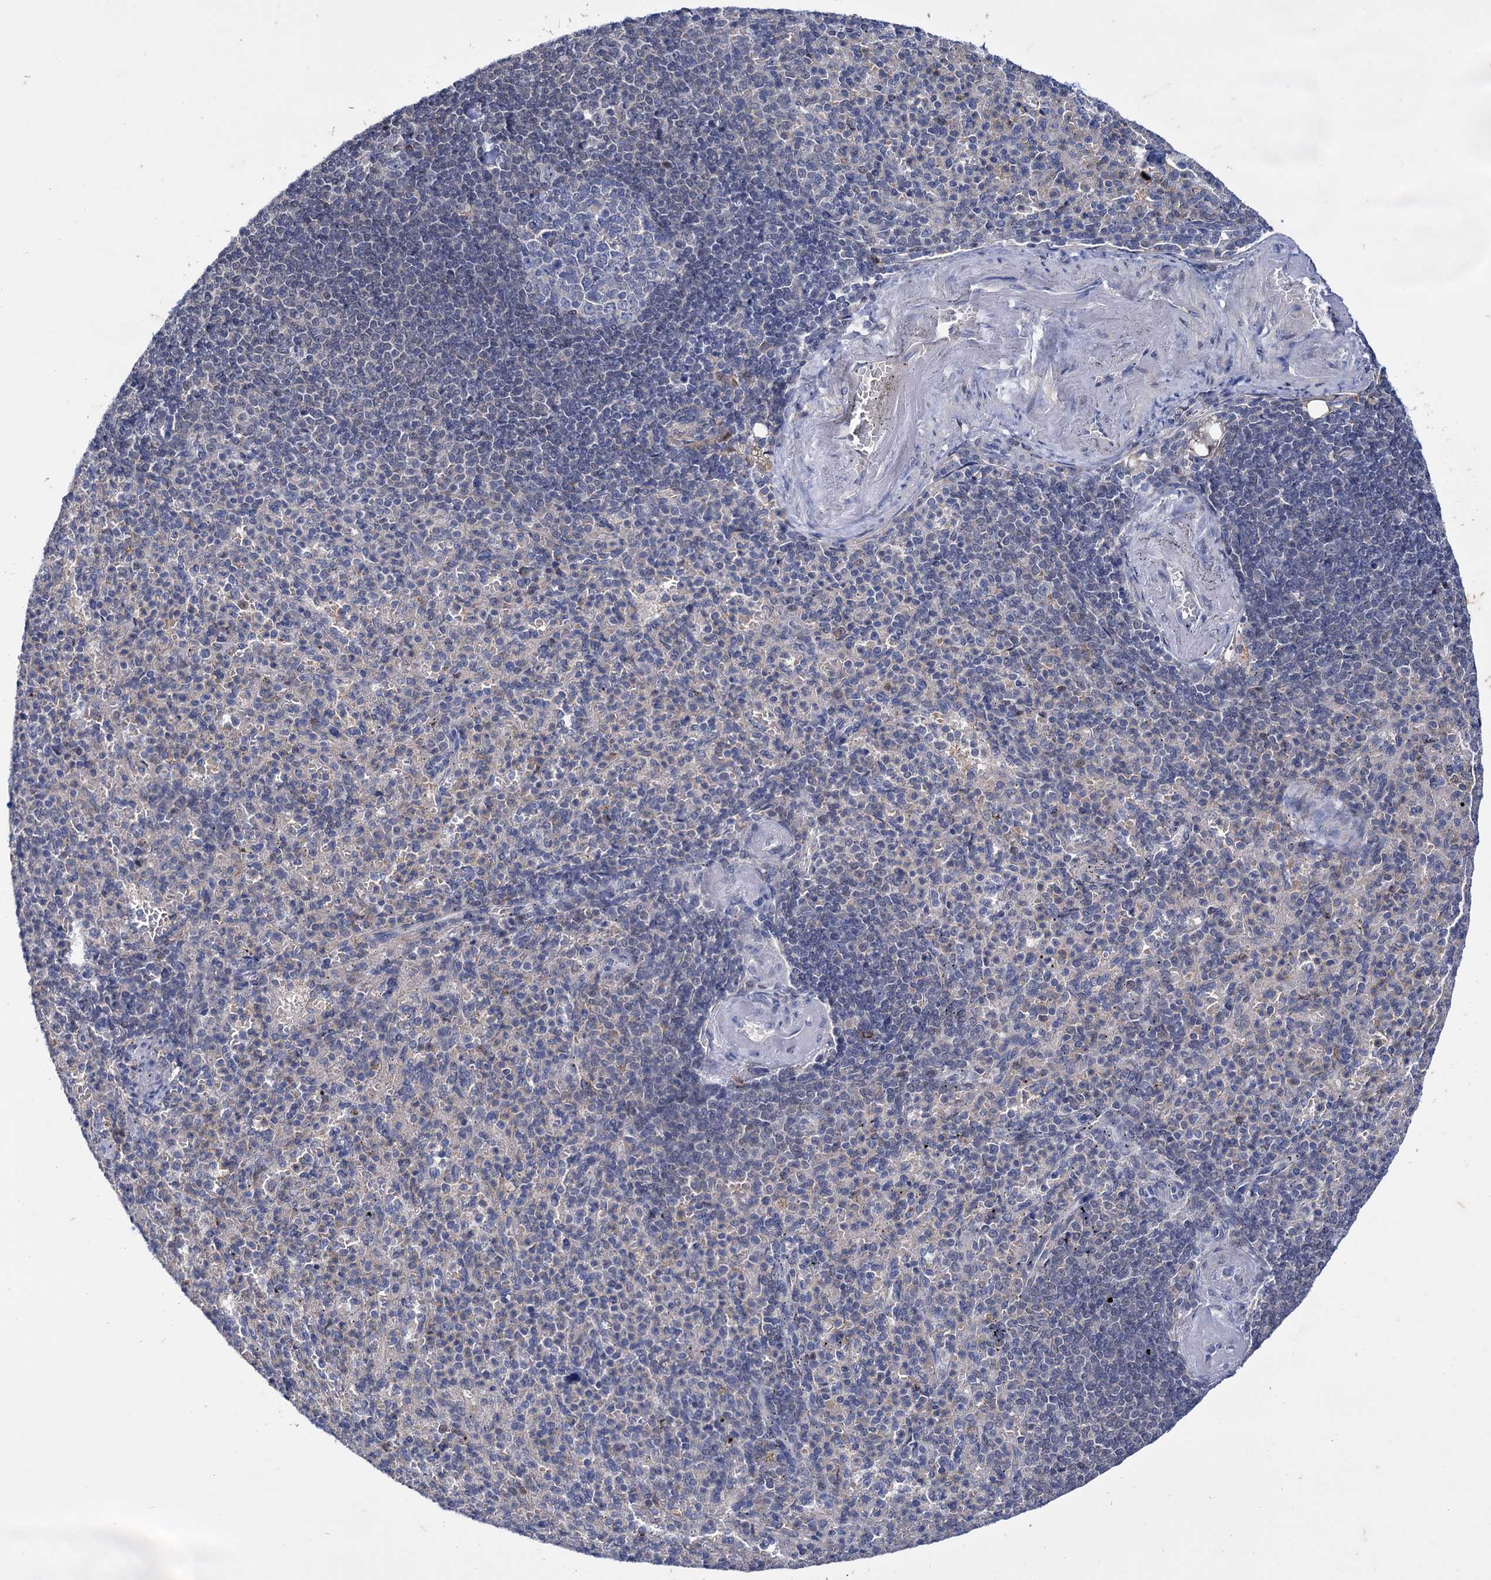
{"staining": {"intensity": "negative", "quantity": "none", "location": "none"}, "tissue": "spleen", "cell_type": "Cells in red pulp", "image_type": "normal", "snomed": [{"axis": "morphology", "description": "Normal tissue, NOS"}, {"axis": "topography", "description": "Spleen"}], "caption": "Cells in red pulp show no significant expression in unremarkable spleen. (DAB immunohistochemistry (IHC) visualized using brightfield microscopy, high magnification).", "gene": "MID1IP1", "patient": {"sex": "female", "age": 74}}